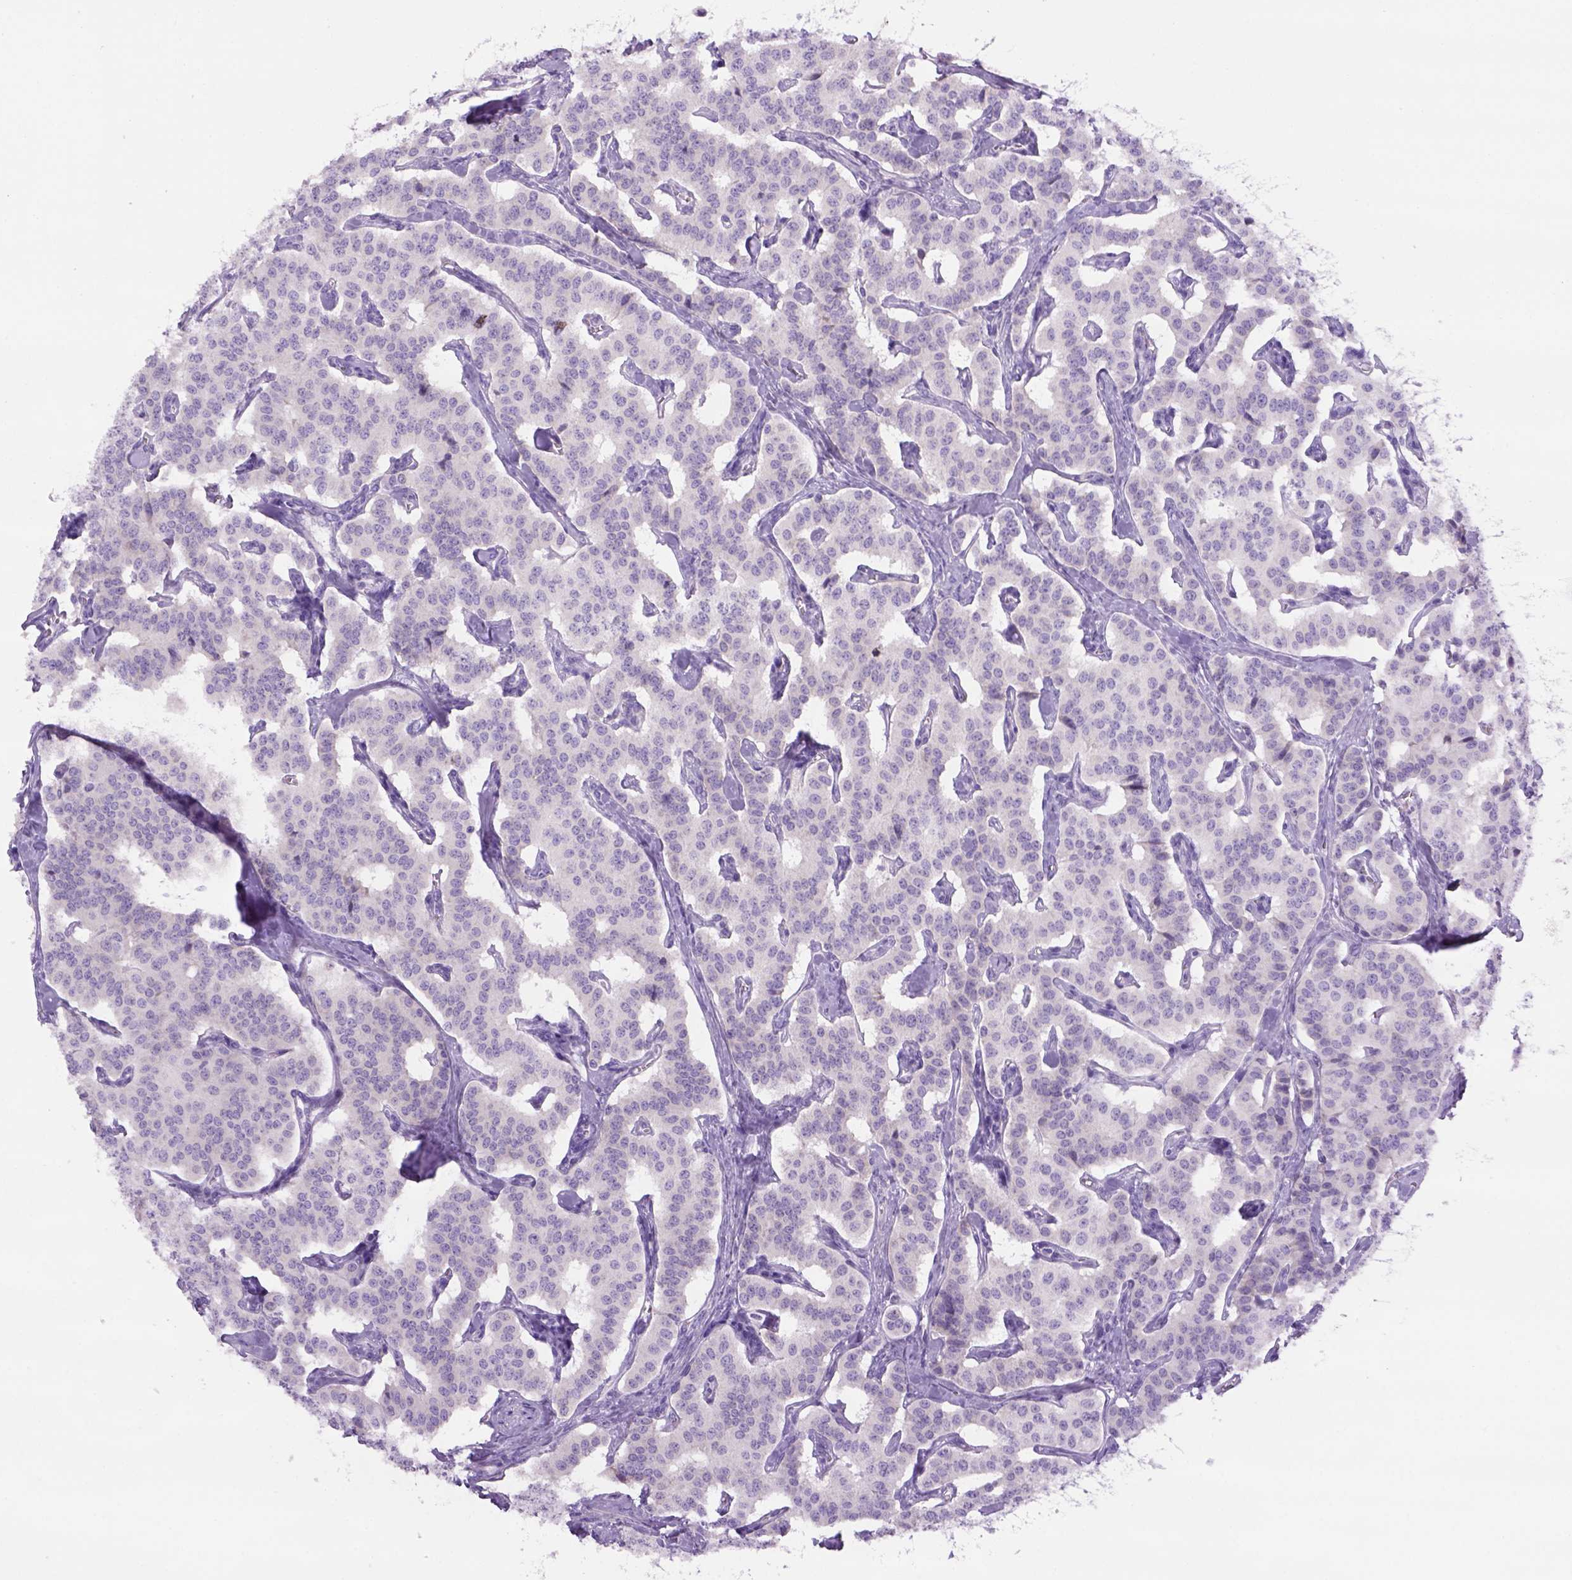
{"staining": {"intensity": "negative", "quantity": "none", "location": "none"}, "tissue": "carcinoid", "cell_type": "Tumor cells", "image_type": "cancer", "snomed": [{"axis": "morphology", "description": "Carcinoid, malignant, NOS"}, {"axis": "topography", "description": "Lung"}], "caption": "Immunohistochemistry photomicrograph of human carcinoid stained for a protein (brown), which shows no positivity in tumor cells.", "gene": "DNAH11", "patient": {"sex": "female", "age": 46}}